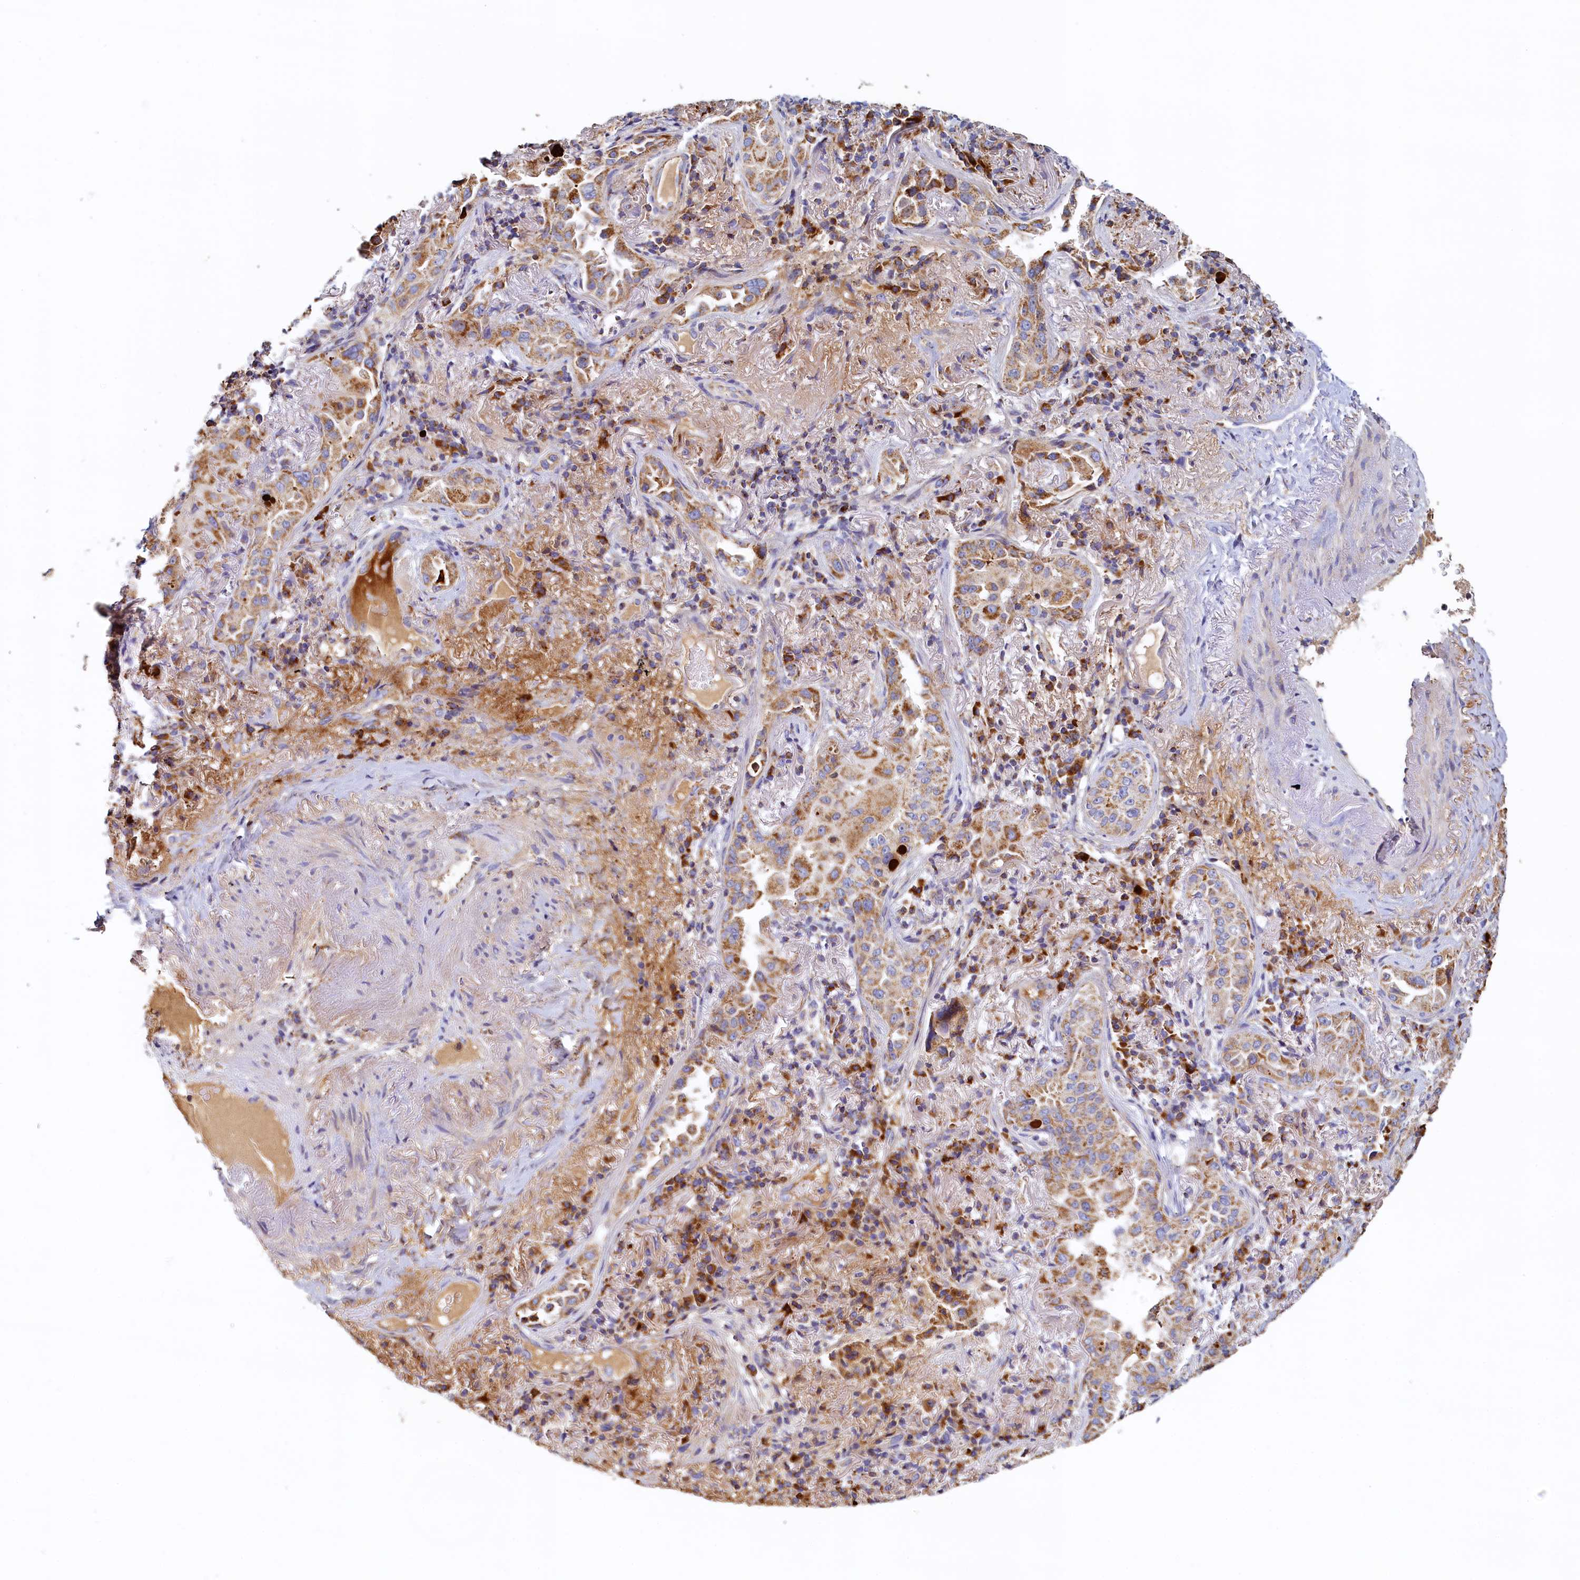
{"staining": {"intensity": "moderate", "quantity": ">75%", "location": "cytoplasmic/membranous"}, "tissue": "lung cancer", "cell_type": "Tumor cells", "image_type": "cancer", "snomed": [{"axis": "morphology", "description": "Adenocarcinoma, NOS"}, {"axis": "topography", "description": "Lung"}], "caption": "Protein expression analysis of lung cancer (adenocarcinoma) demonstrates moderate cytoplasmic/membranous staining in about >75% of tumor cells.", "gene": "POC1A", "patient": {"sex": "female", "age": 69}}